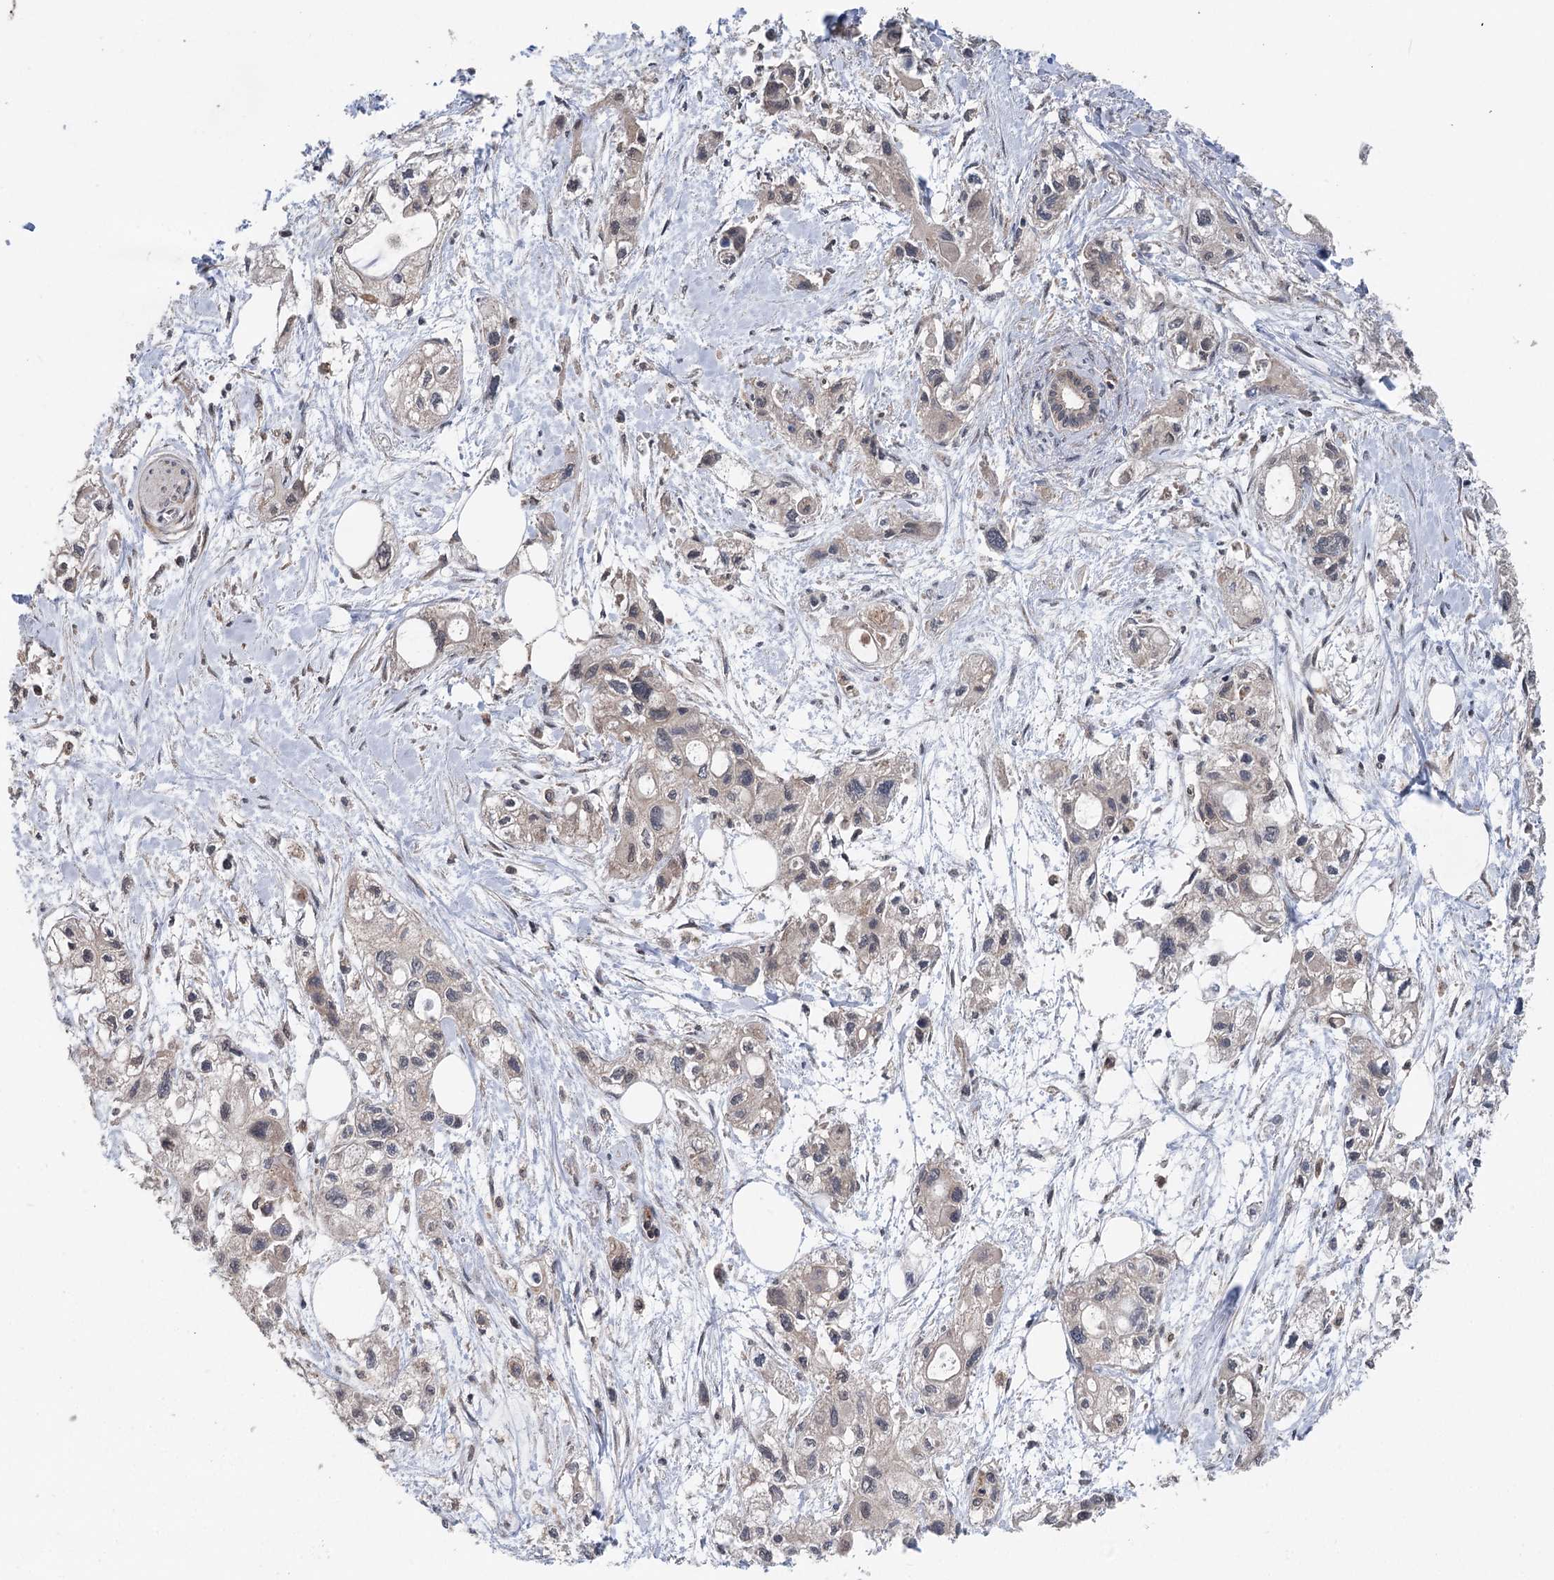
{"staining": {"intensity": "weak", "quantity": "<25%", "location": "cytoplasmic/membranous"}, "tissue": "pancreatic cancer", "cell_type": "Tumor cells", "image_type": "cancer", "snomed": [{"axis": "morphology", "description": "Adenocarcinoma, NOS"}, {"axis": "topography", "description": "Pancreas"}], "caption": "Immunohistochemical staining of pancreatic adenocarcinoma displays no significant expression in tumor cells. (Brightfield microscopy of DAB (3,3'-diaminobenzidine) immunohistochemistry at high magnification).", "gene": "PPP1R21", "patient": {"sex": "male", "age": 75}}